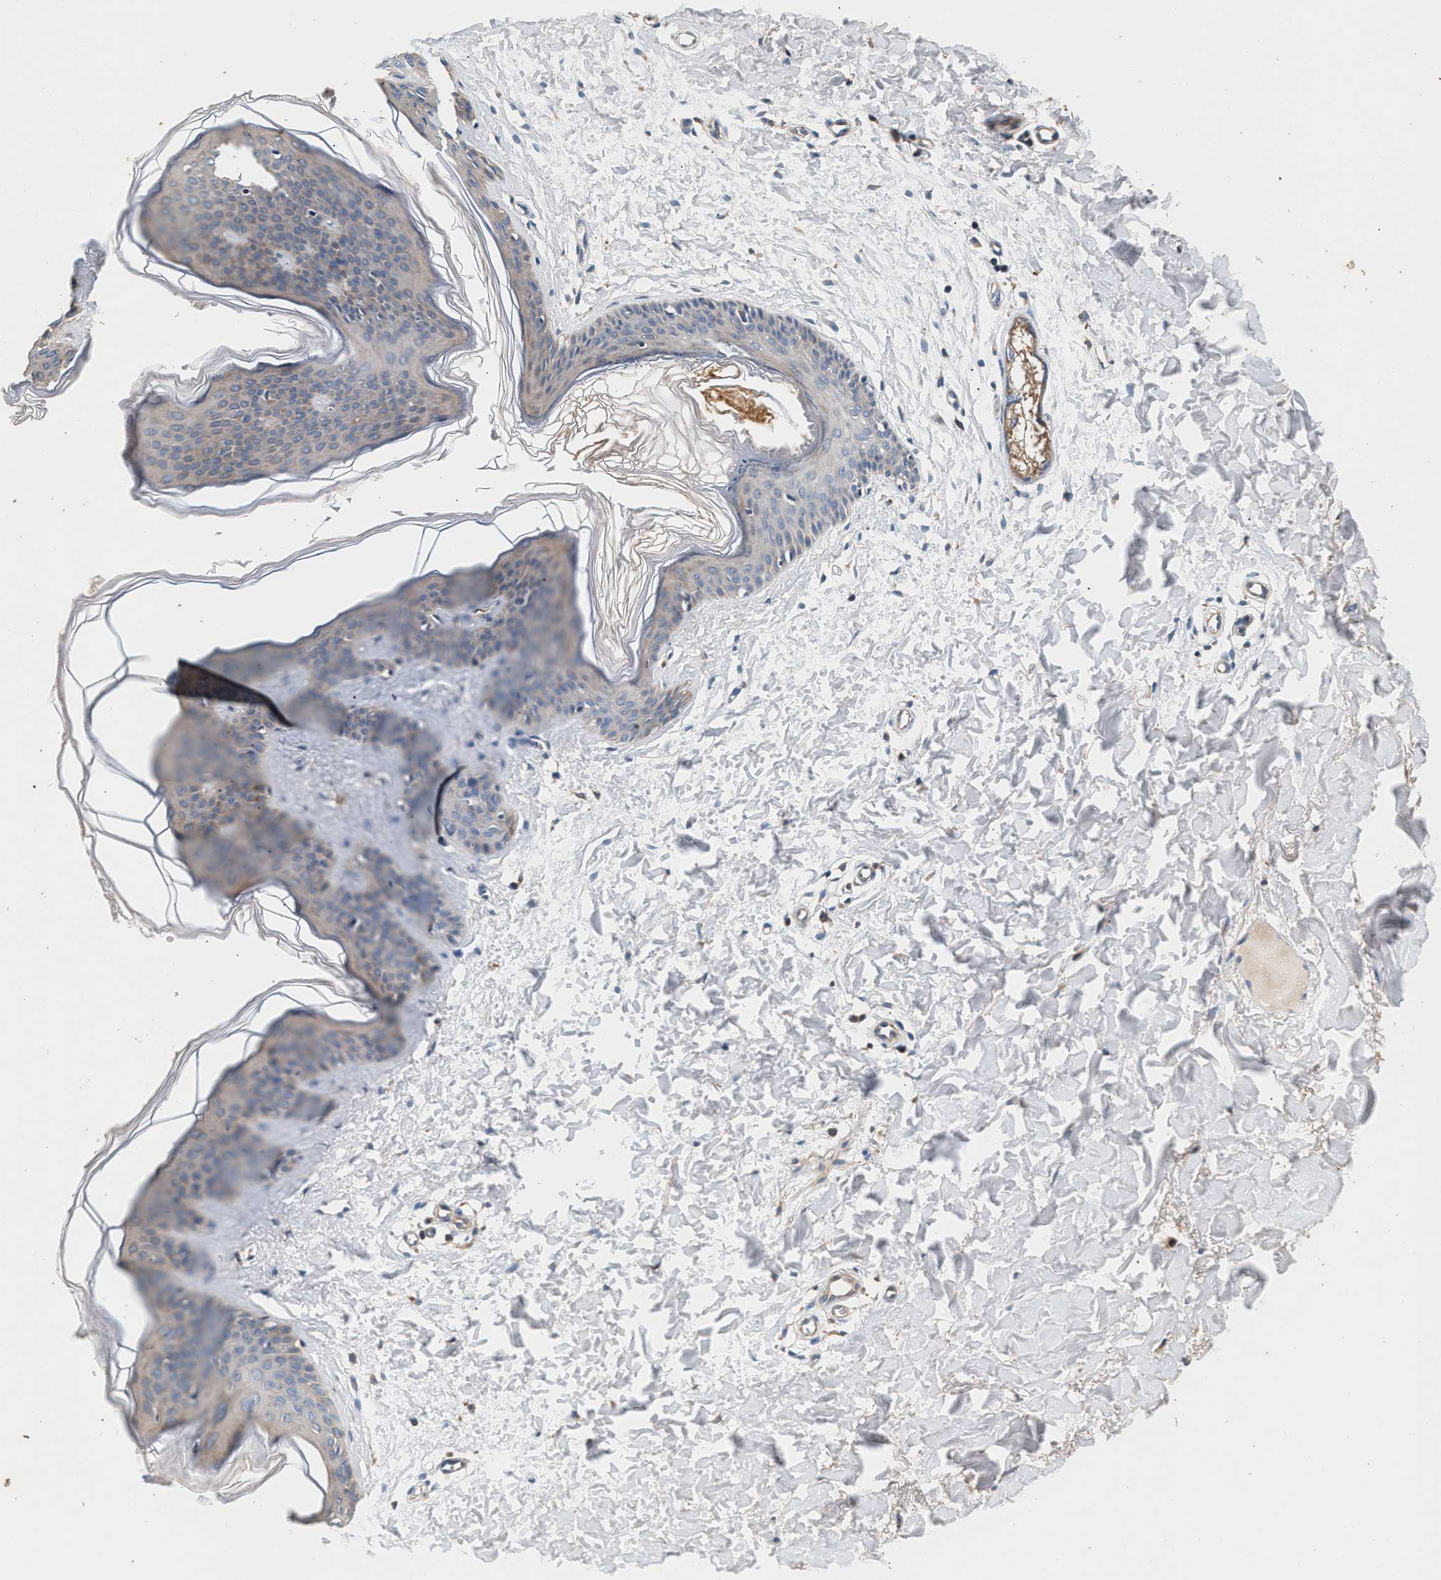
{"staining": {"intensity": "weak", "quantity": "25%-75%", "location": "cytoplasmic/membranous"}, "tissue": "skin", "cell_type": "Fibroblasts", "image_type": "normal", "snomed": [{"axis": "morphology", "description": "Normal tissue, NOS"}, {"axis": "topography", "description": "Skin"}], "caption": "Fibroblasts display low levels of weak cytoplasmic/membranous staining in approximately 25%-75% of cells in unremarkable skin.", "gene": "PTGR3", "patient": {"sex": "female", "age": 17}}